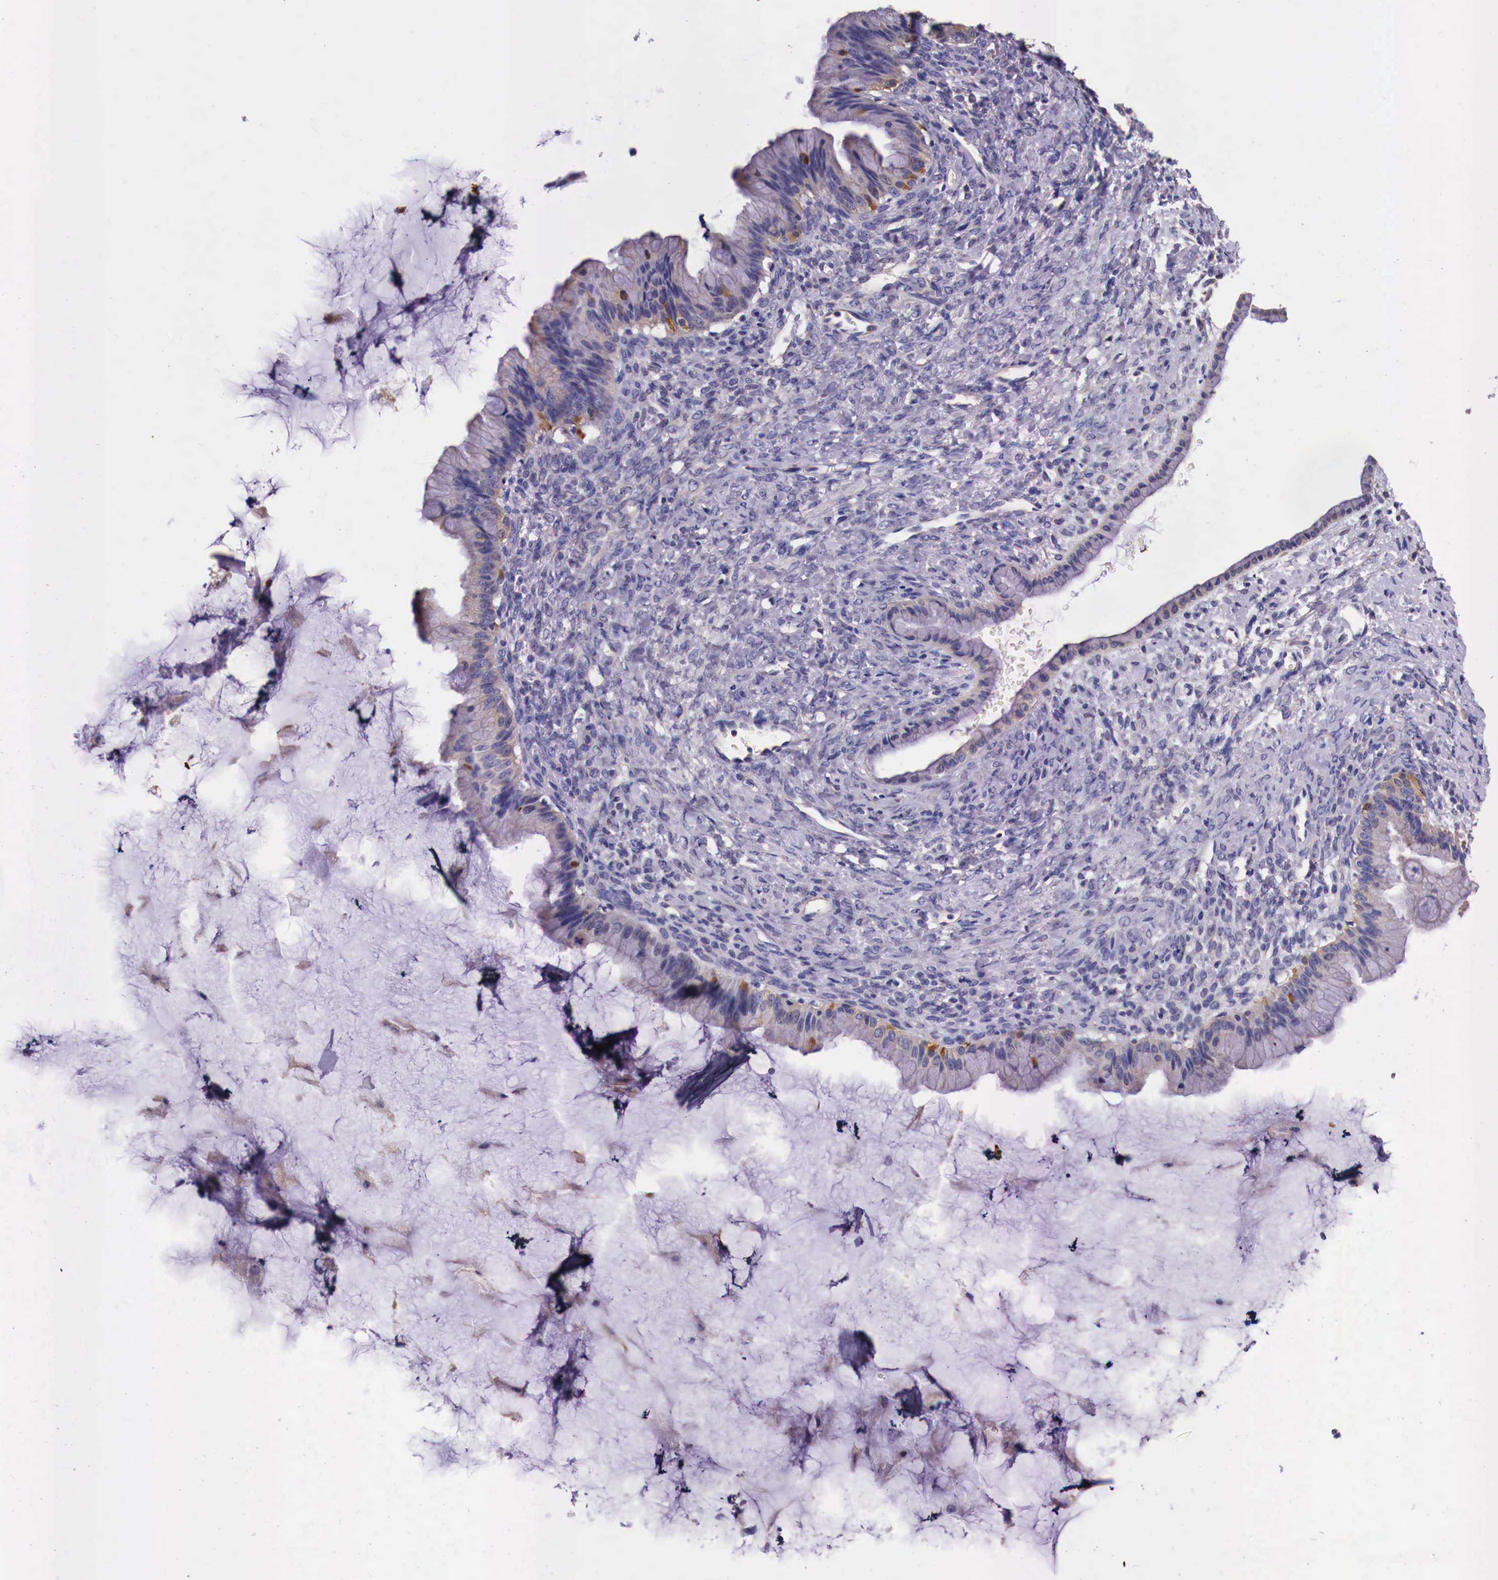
{"staining": {"intensity": "weak", "quantity": "<25%", "location": "cytoplasmic/membranous"}, "tissue": "ovarian cancer", "cell_type": "Tumor cells", "image_type": "cancer", "snomed": [{"axis": "morphology", "description": "Cystadenocarcinoma, mucinous, NOS"}, {"axis": "topography", "description": "Ovary"}], "caption": "Immunohistochemistry (IHC) of human ovarian mucinous cystadenocarcinoma displays no expression in tumor cells. Brightfield microscopy of immunohistochemistry (IHC) stained with DAB (3,3'-diaminobenzidine) (brown) and hematoxylin (blue), captured at high magnification.", "gene": "GRIPAP1", "patient": {"sex": "female", "age": 25}}